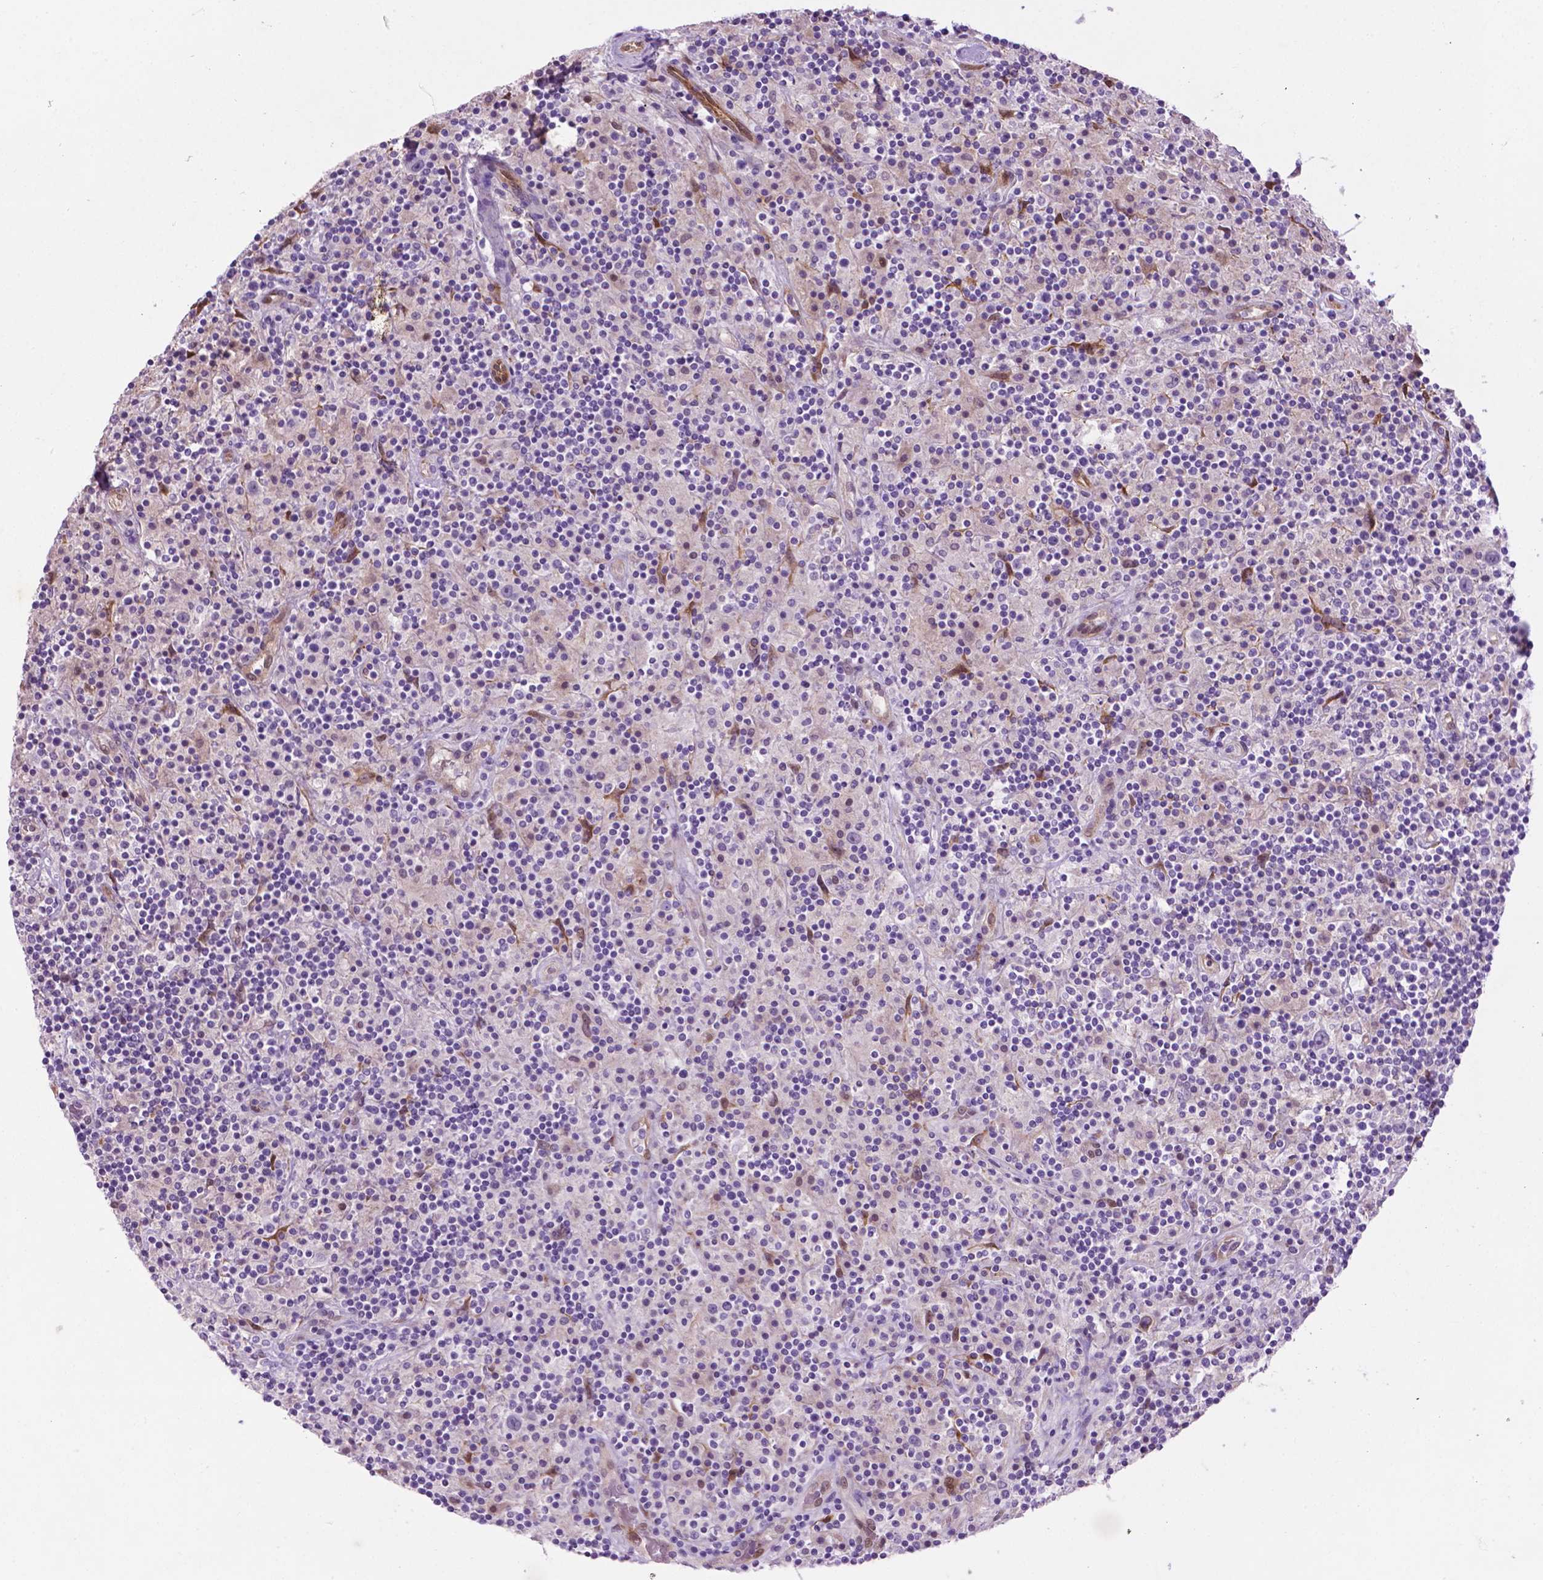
{"staining": {"intensity": "negative", "quantity": "none", "location": "none"}, "tissue": "lymphoma", "cell_type": "Tumor cells", "image_type": "cancer", "snomed": [{"axis": "morphology", "description": "Hodgkin's disease, NOS"}, {"axis": "topography", "description": "Lymph node"}], "caption": "Hodgkin's disease stained for a protein using immunohistochemistry (IHC) exhibits no expression tumor cells.", "gene": "PHGR1", "patient": {"sex": "male", "age": 70}}